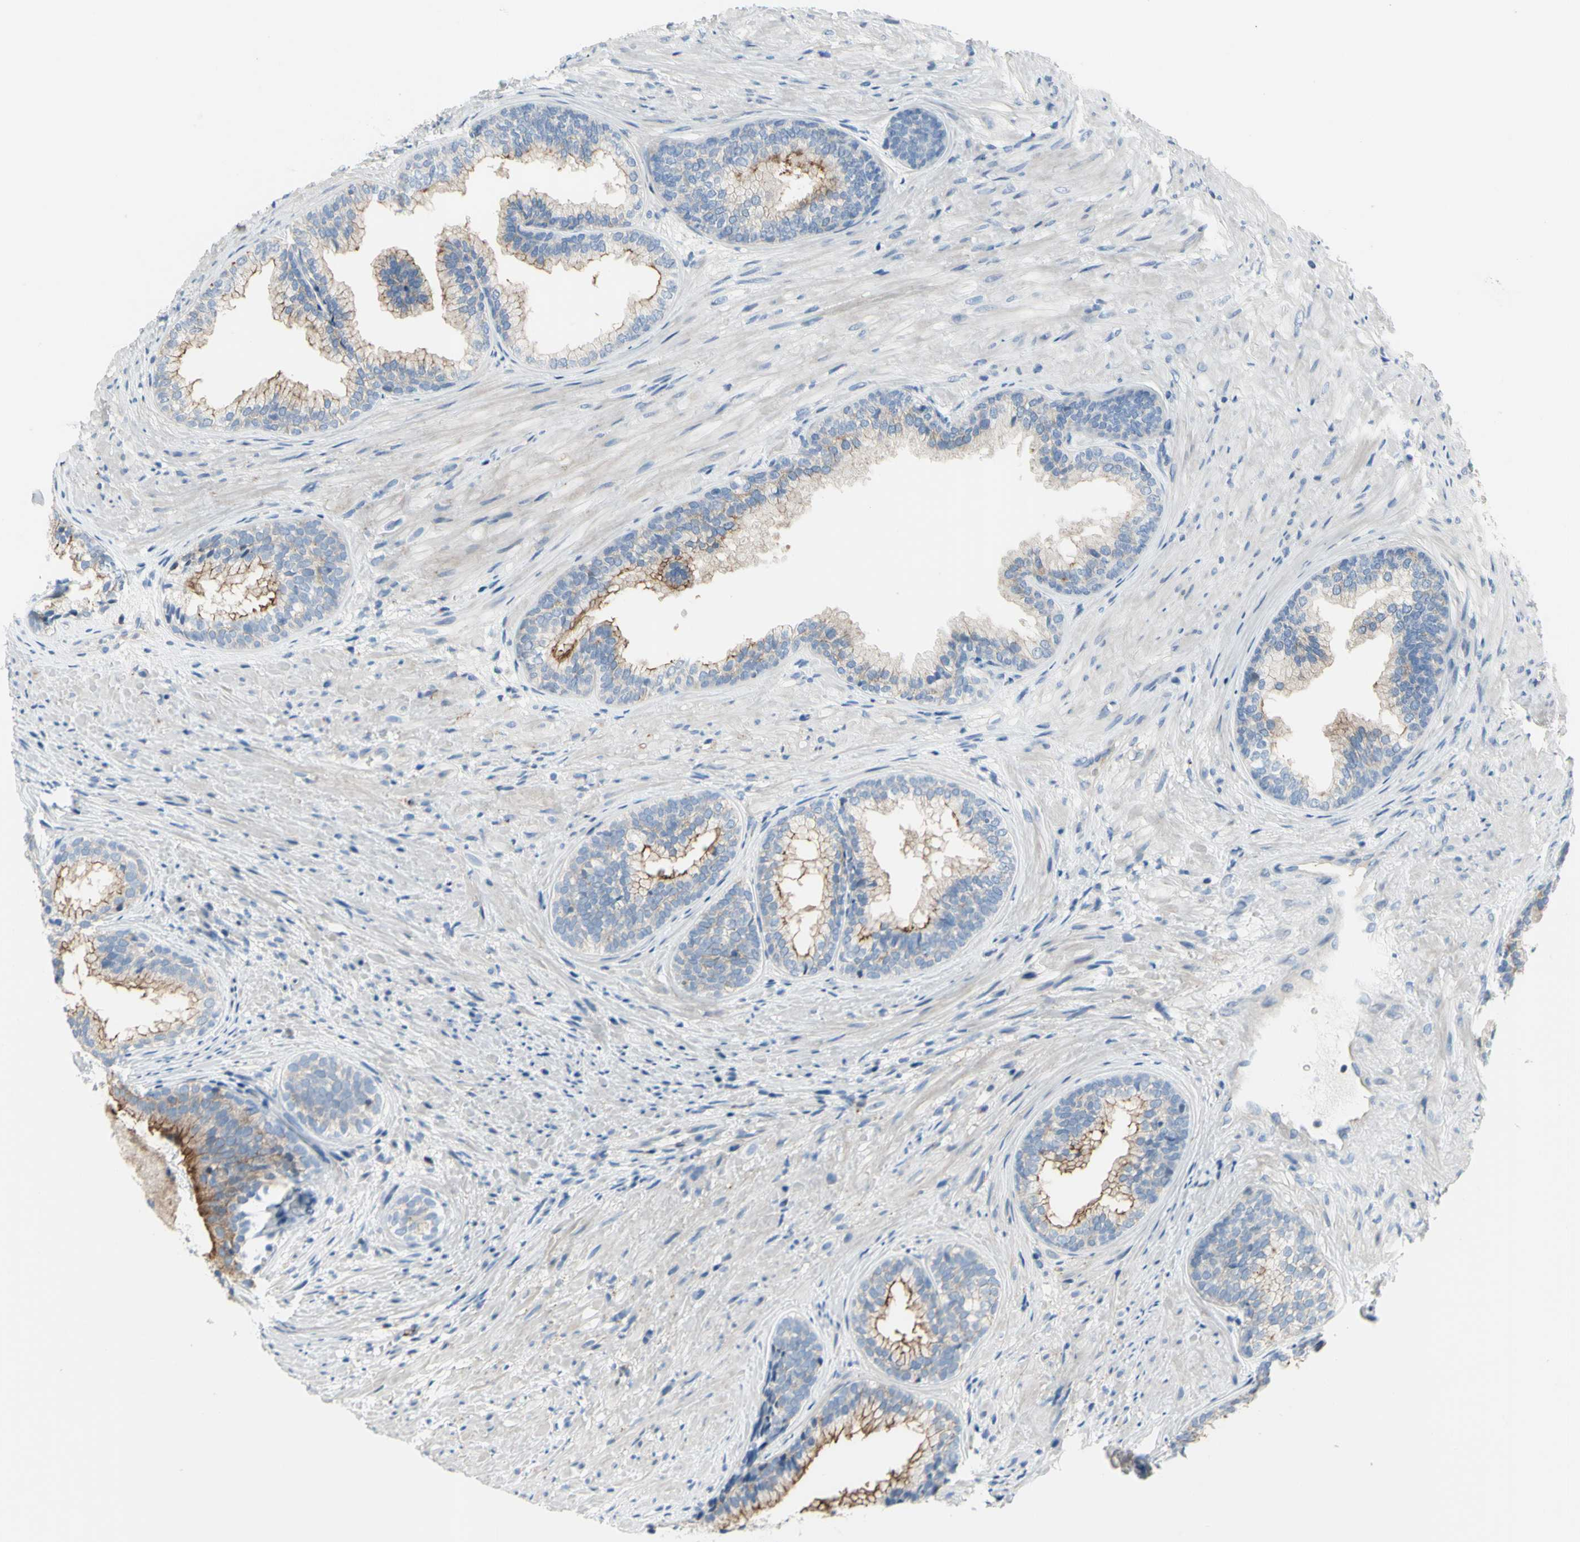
{"staining": {"intensity": "weak", "quantity": ">75%", "location": "cytoplasmic/membranous"}, "tissue": "prostate", "cell_type": "Glandular cells", "image_type": "normal", "snomed": [{"axis": "morphology", "description": "Normal tissue, NOS"}, {"axis": "topography", "description": "Prostate"}], "caption": "Protein staining by IHC reveals weak cytoplasmic/membranous staining in approximately >75% of glandular cells in normal prostate. The staining was performed using DAB (3,3'-diaminobenzidine) to visualize the protein expression in brown, while the nuclei were stained in blue with hematoxylin (Magnification: 20x).", "gene": "MUC1", "patient": {"sex": "male", "age": 76}}